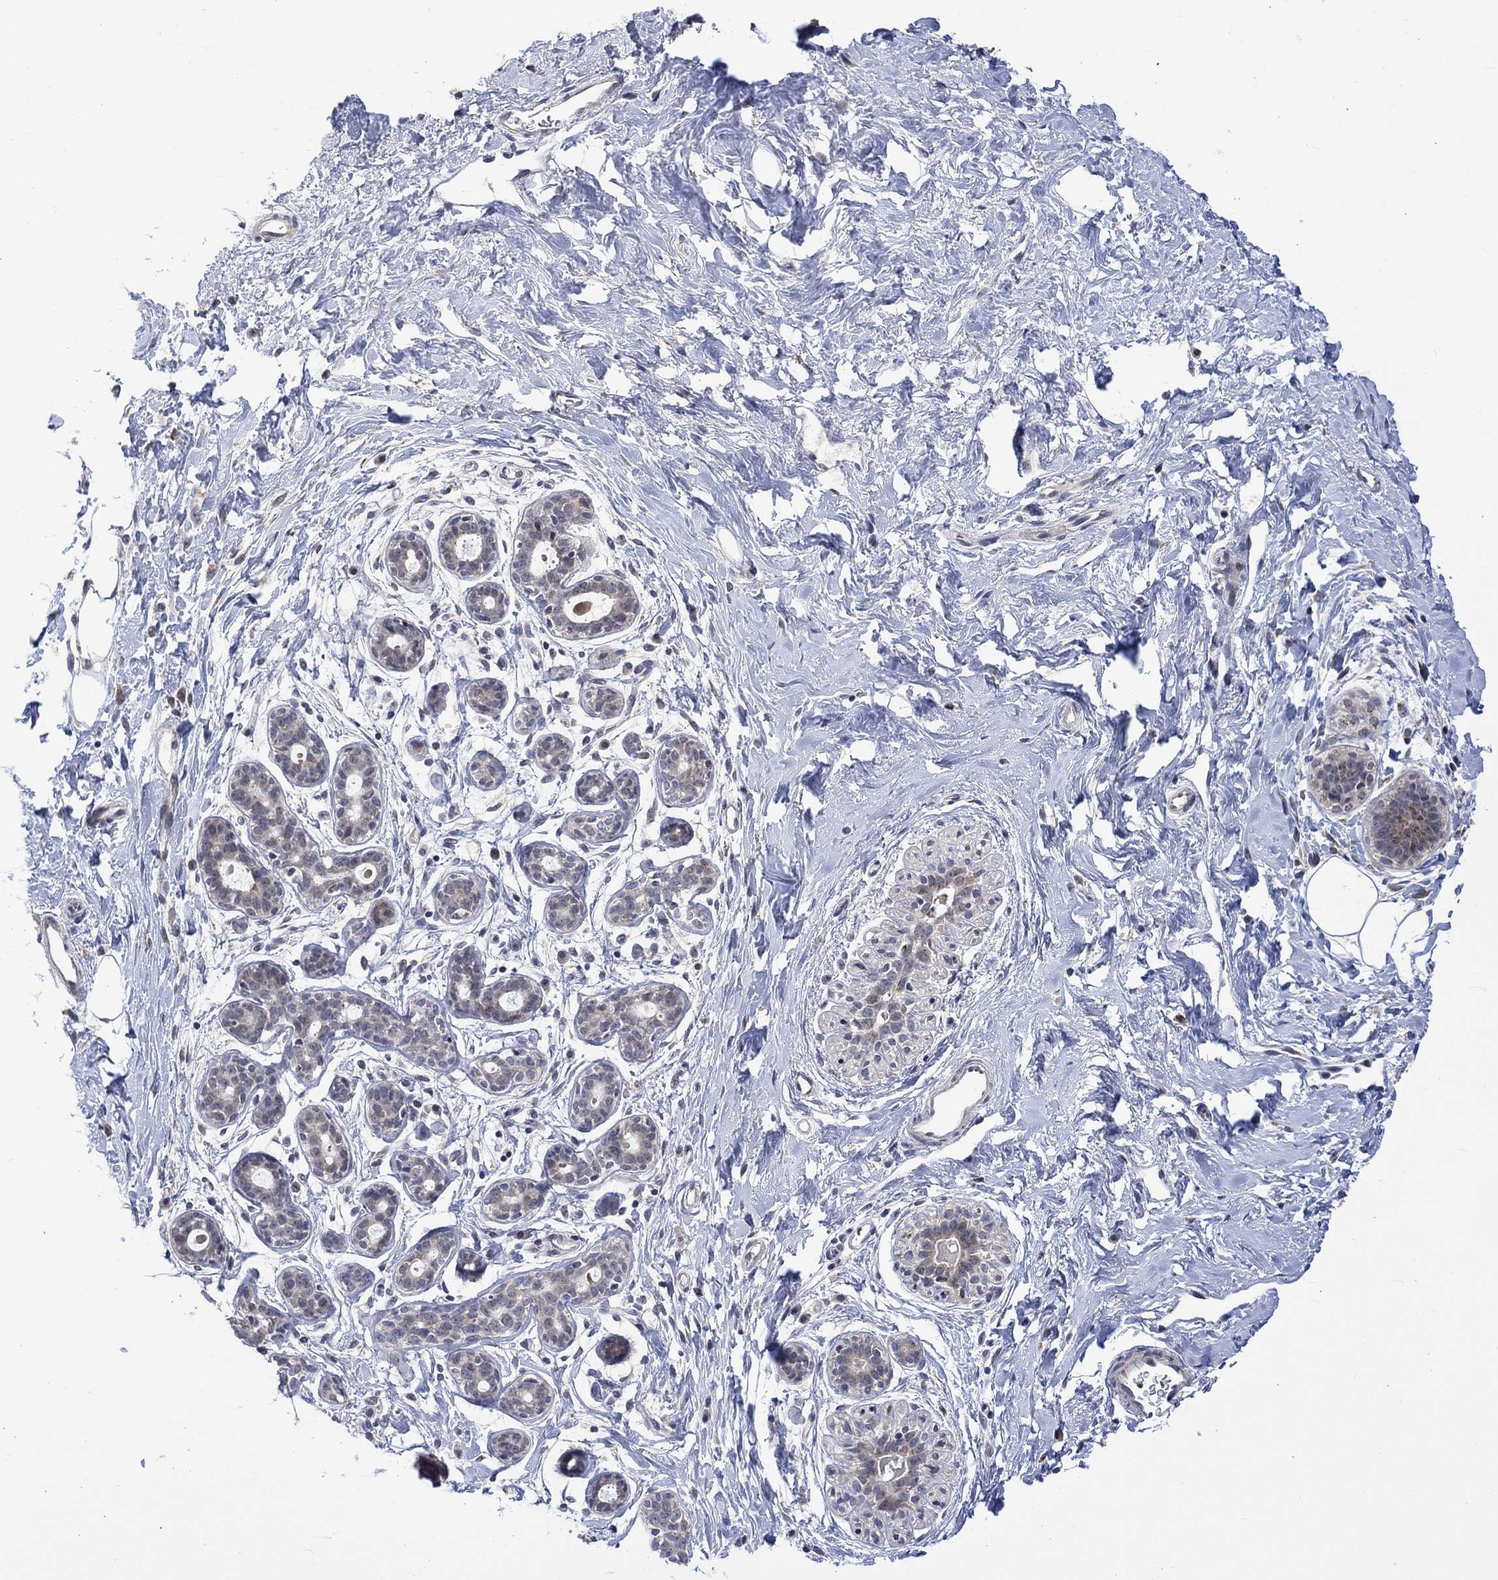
{"staining": {"intensity": "negative", "quantity": "none", "location": "none"}, "tissue": "breast", "cell_type": "Adipocytes", "image_type": "normal", "snomed": [{"axis": "morphology", "description": "Normal tissue, NOS"}, {"axis": "topography", "description": "Breast"}], "caption": "Photomicrograph shows no protein staining in adipocytes of normal breast. (DAB (3,3'-diaminobenzidine) immunohistochemistry (IHC) visualized using brightfield microscopy, high magnification).", "gene": "SLC48A1", "patient": {"sex": "female", "age": 43}}